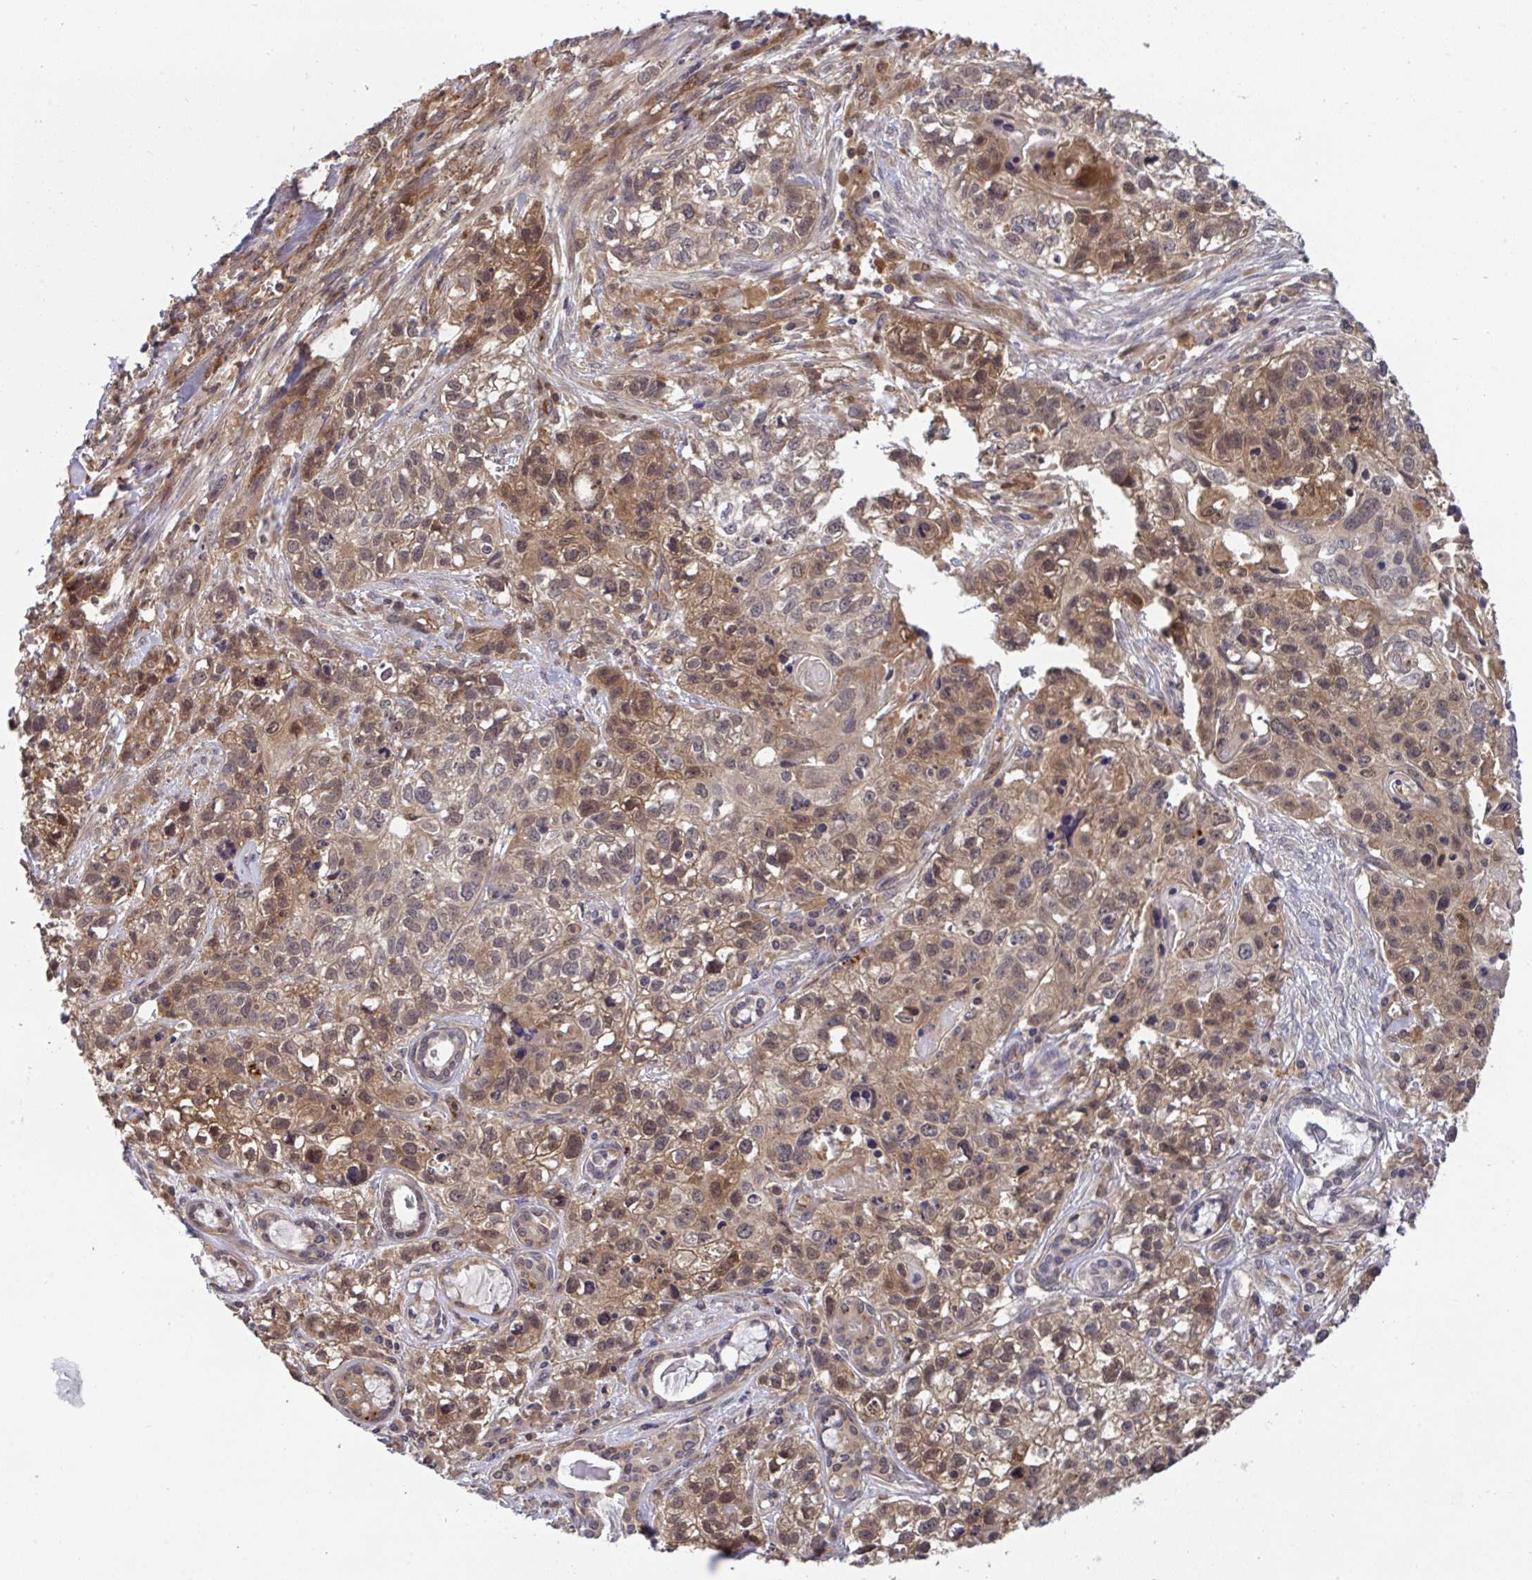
{"staining": {"intensity": "moderate", "quantity": ">75%", "location": "cytoplasmic/membranous,nuclear"}, "tissue": "lung cancer", "cell_type": "Tumor cells", "image_type": "cancer", "snomed": [{"axis": "morphology", "description": "Squamous cell carcinoma, NOS"}, {"axis": "topography", "description": "Lung"}], "caption": "Immunohistochemistry of human lung squamous cell carcinoma demonstrates medium levels of moderate cytoplasmic/membranous and nuclear expression in approximately >75% of tumor cells.", "gene": "TIGAR", "patient": {"sex": "male", "age": 74}}